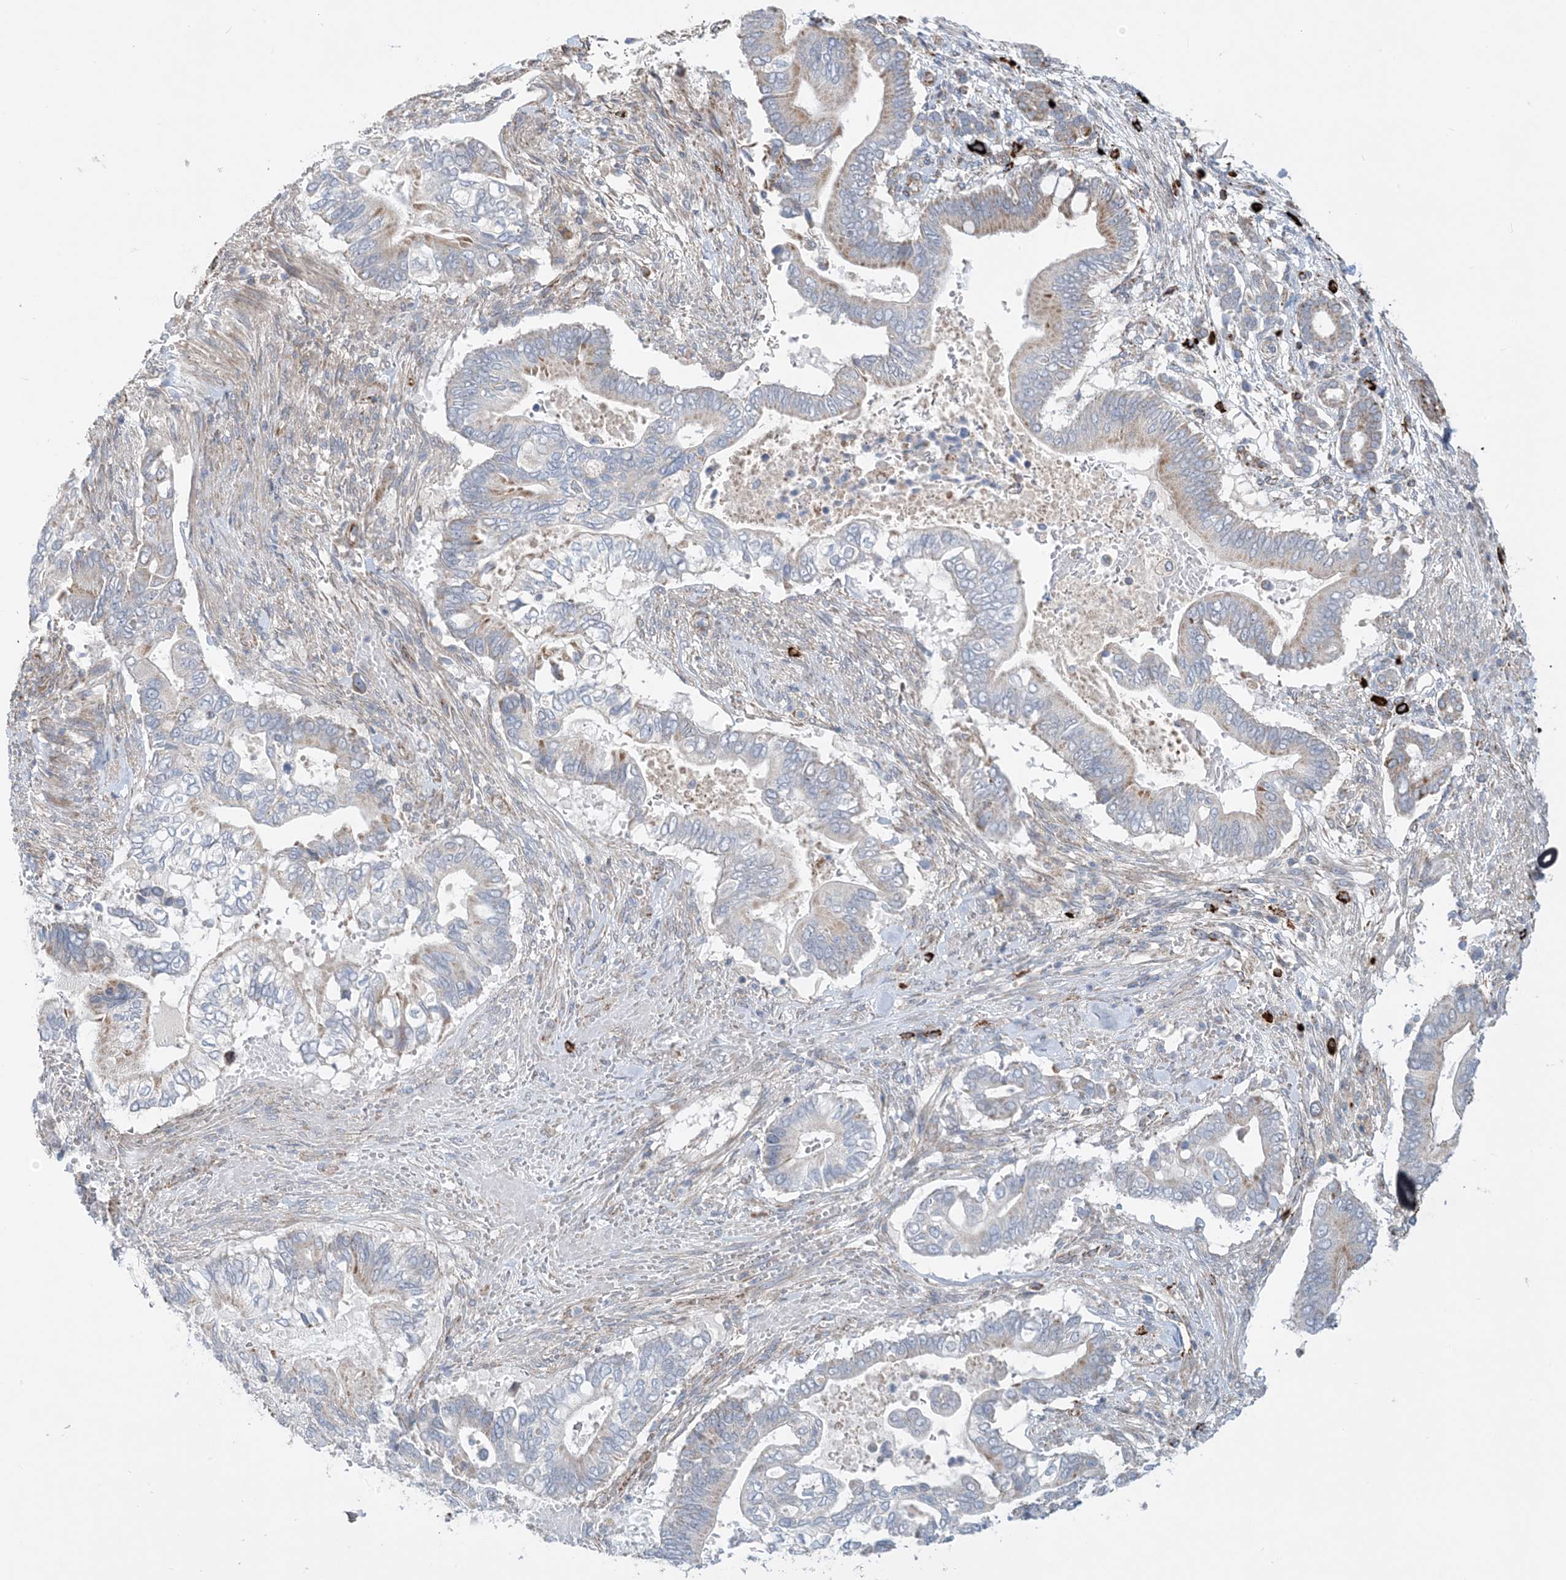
{"staining": {"intensity": "weak", "quantity": "25%-75%", "location": "cytoplasmic/membranous"}, "tissue": "pancreatic cancer", "cell_type": "Tumor cells", "image_type": "cancer", "snomed": [{"axis": "morphology", "description": "Adenocarcinoma, NOS"}, {"axis": "topography", "description": "Pancreas"}], "caption": "The micrograph exhibits a brown stain indicating the presence of a protein in the cytoplasmic/membranous of tumor cells in pancreatic cancer (adenocarcinoma). Immunohistochemistry stains the protein in brown and the nuclei are stained blue.", "gene": "PCDHGA1", "patient": {"sex": "male", "age": 68}}